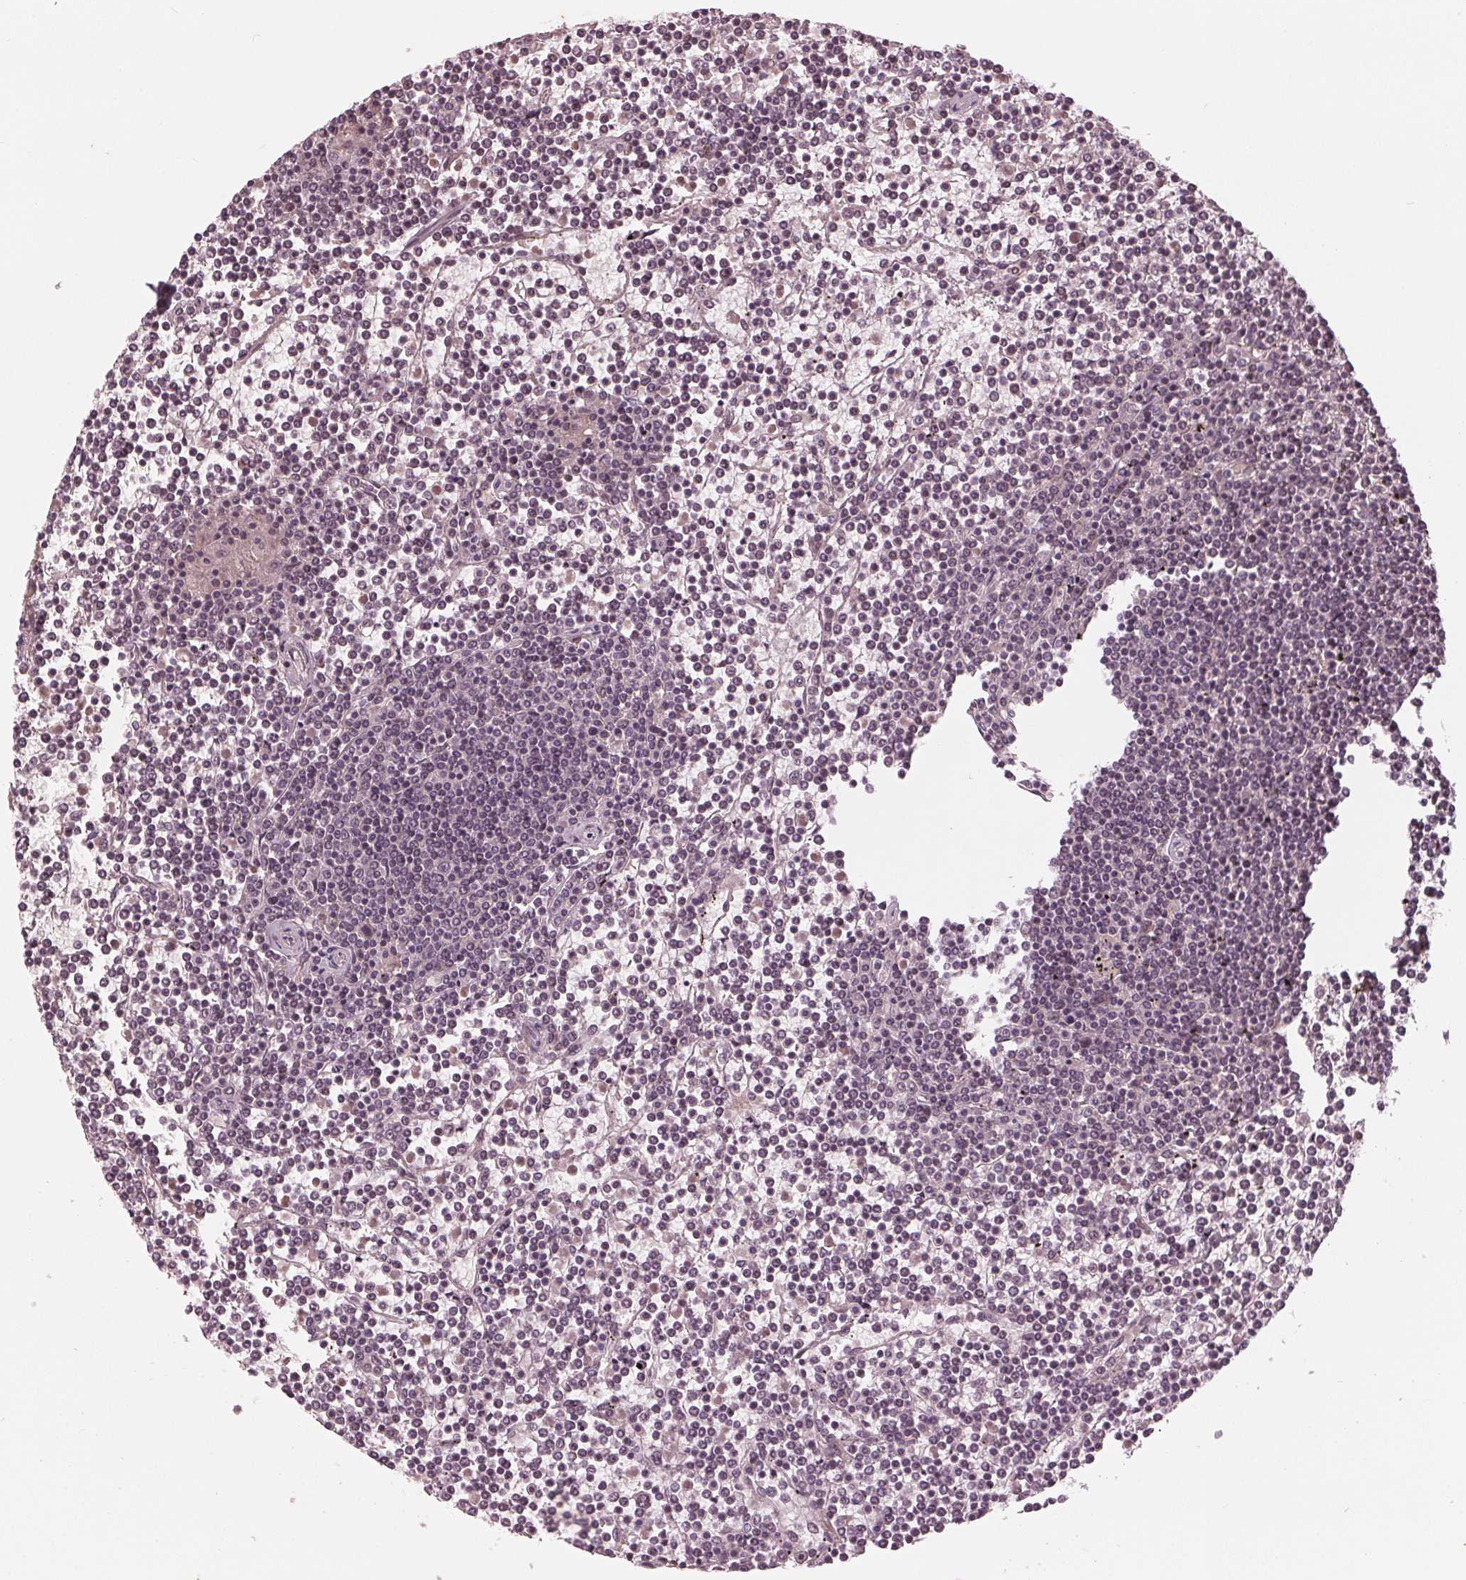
{"staining": {"intensity": "negative", "quantity": "none", "location": "none"}, "tissue": "lymphoma", "cell_type": "Tumor cells", "image_type": "cancer", "snomed": [{"axis": "morphology", "description": "Malignant lymphoma, non-Hodgkin's type, Low grade"}, {"axis": "topography", "description": "Spleen"}], "caption": "This is an immunohistochemistry (IHC) micrograph of malignant lymphoma, non-Hodgkin's type (low-grade). There is no positivity in tumor cells.", "gene": "DNMT3L", "patient": {"sex": "female", "age": 19}}